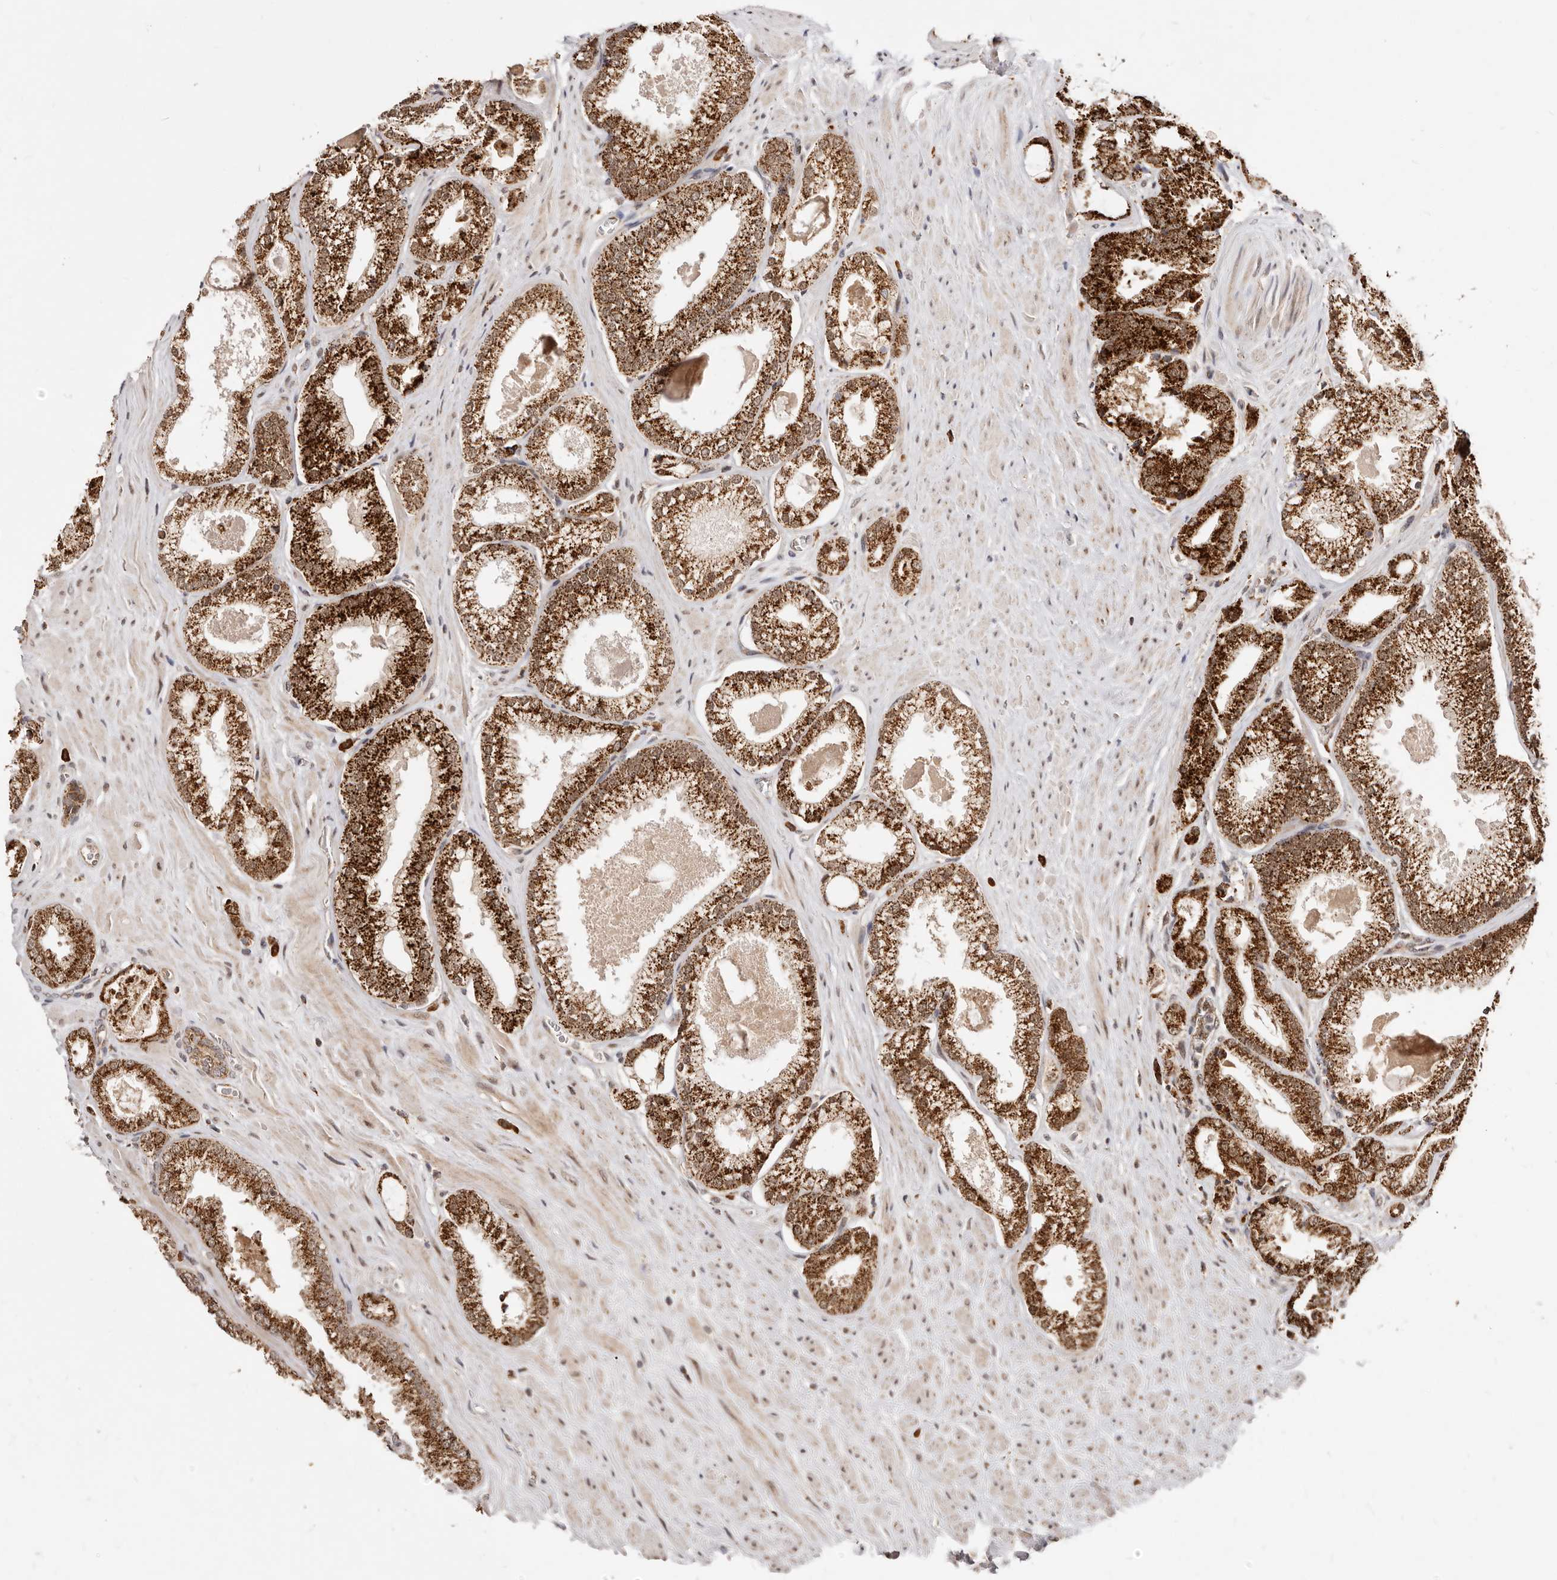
{"staining": {"intensity": "strong", "quantity": ">75%", "location": "cytoplasmic/membranous,nuclear"}, "tissue": "prostate cancer", "cell_type": "Tumor cells", "image_type": "cancer", "snomed": [{"axis": "morphology", "description": "Adenocarcinoma, Low grade"}, {"axis": "topography", "description": "Prostate"}], "caption": "Tumor cells exhibit strong cytoplasmic/membranous and nuclear expression in about >75% of cells in low-grade adenocarcinoma (prostate).", "gene": "SEC14L1", "patient": {"sex": "male", "age": 62}}